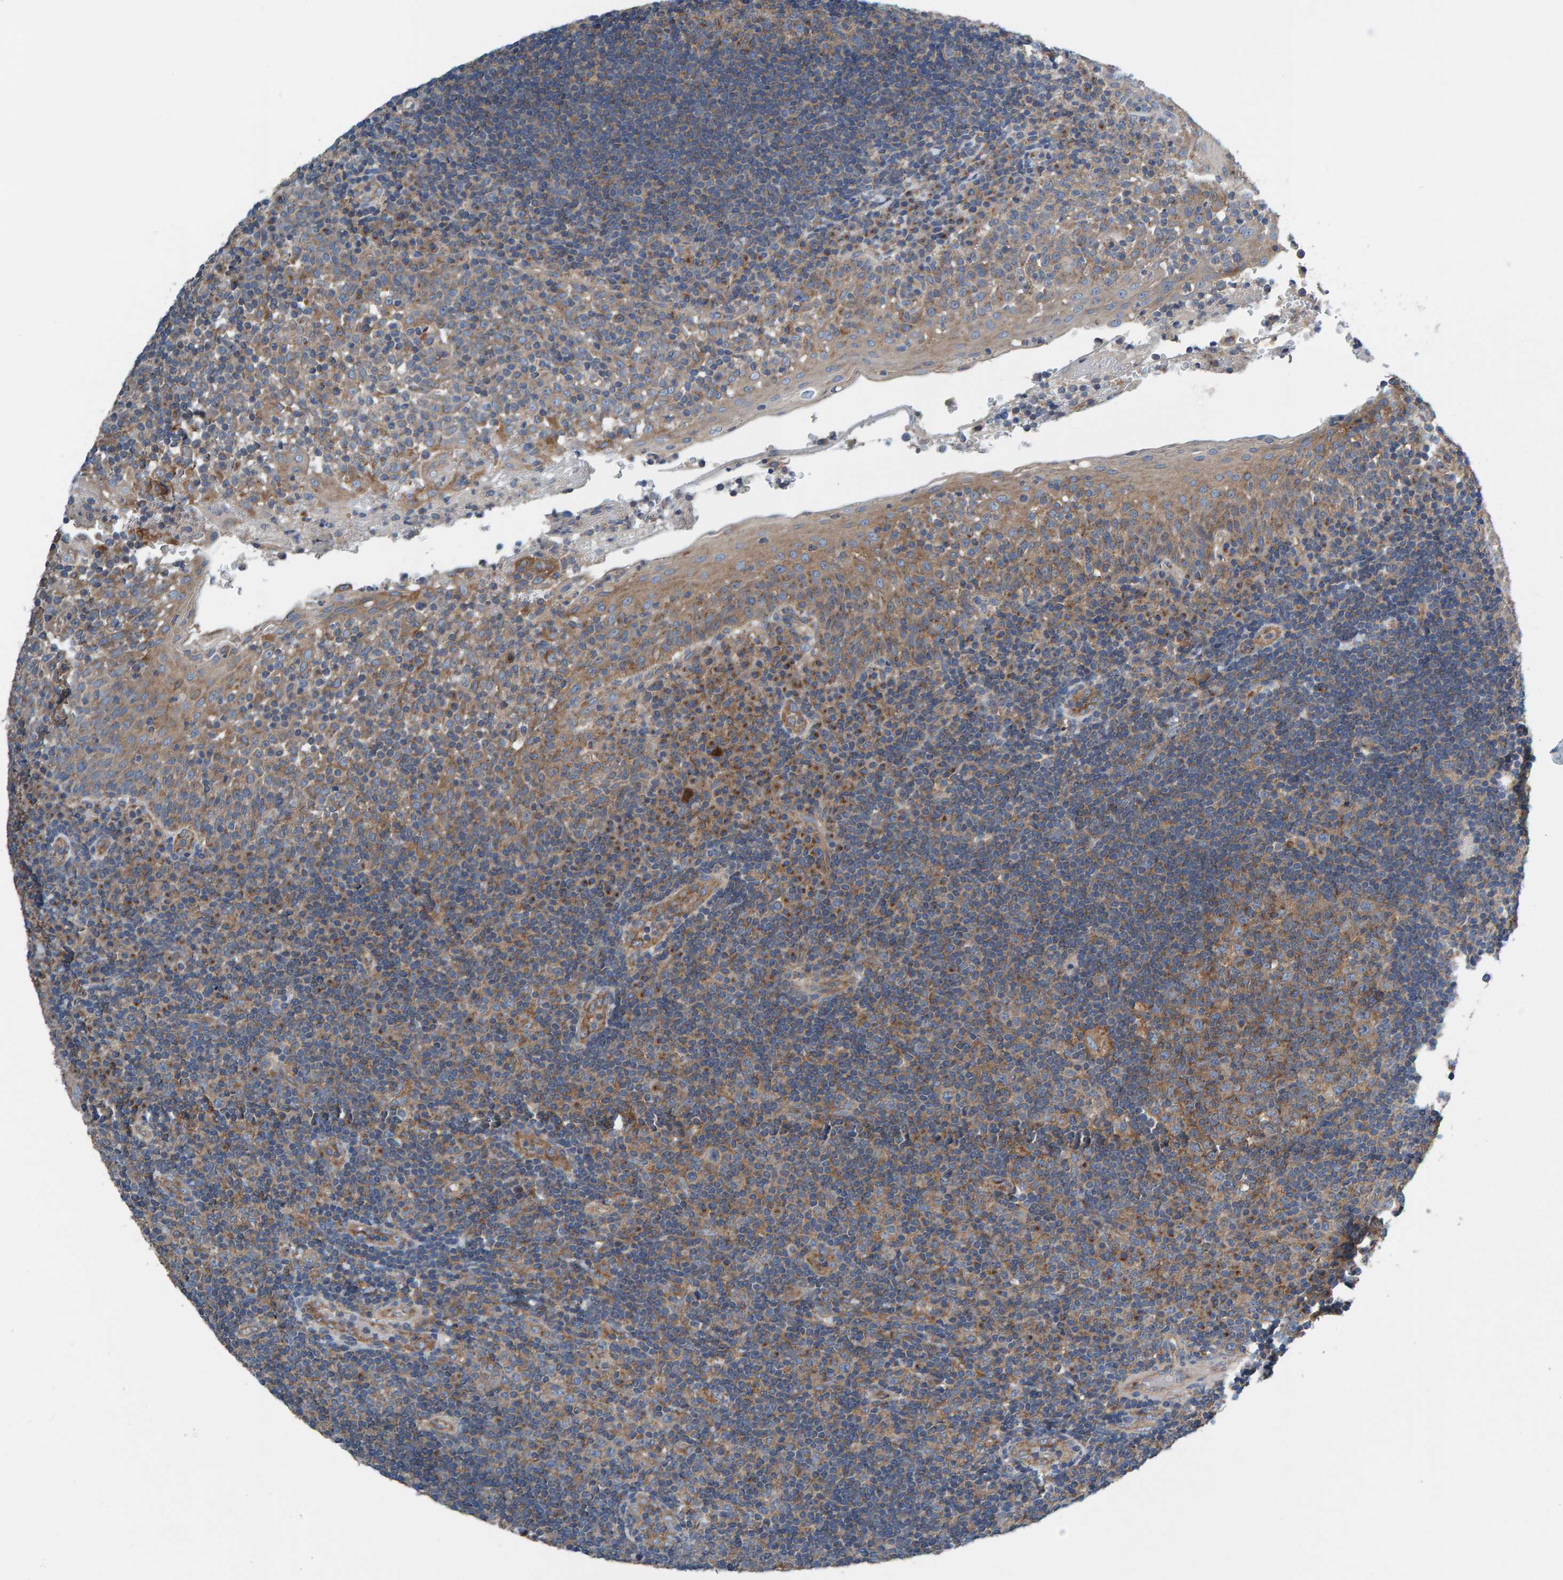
{"staining": {"intensity": "moderate", "quantity": ">75%", "location": "cytoplasmic/membranous"}, "tissue": "tonsil", "cell_type": "Germinal center cells", "image_type": "normal", "snomed": [{"axis": "morphology", "description": "Normal tissue, NOS"}, {"axis": "topography", "description": "Tonsil"}], "caption": "The immunohistochemical stain shows moderate cytoplasmic/membranous expression in germinal center cells of unremarkable tonsil.", "gene": "MKLN1", "patient": {"sex": "female", "age": 40}}